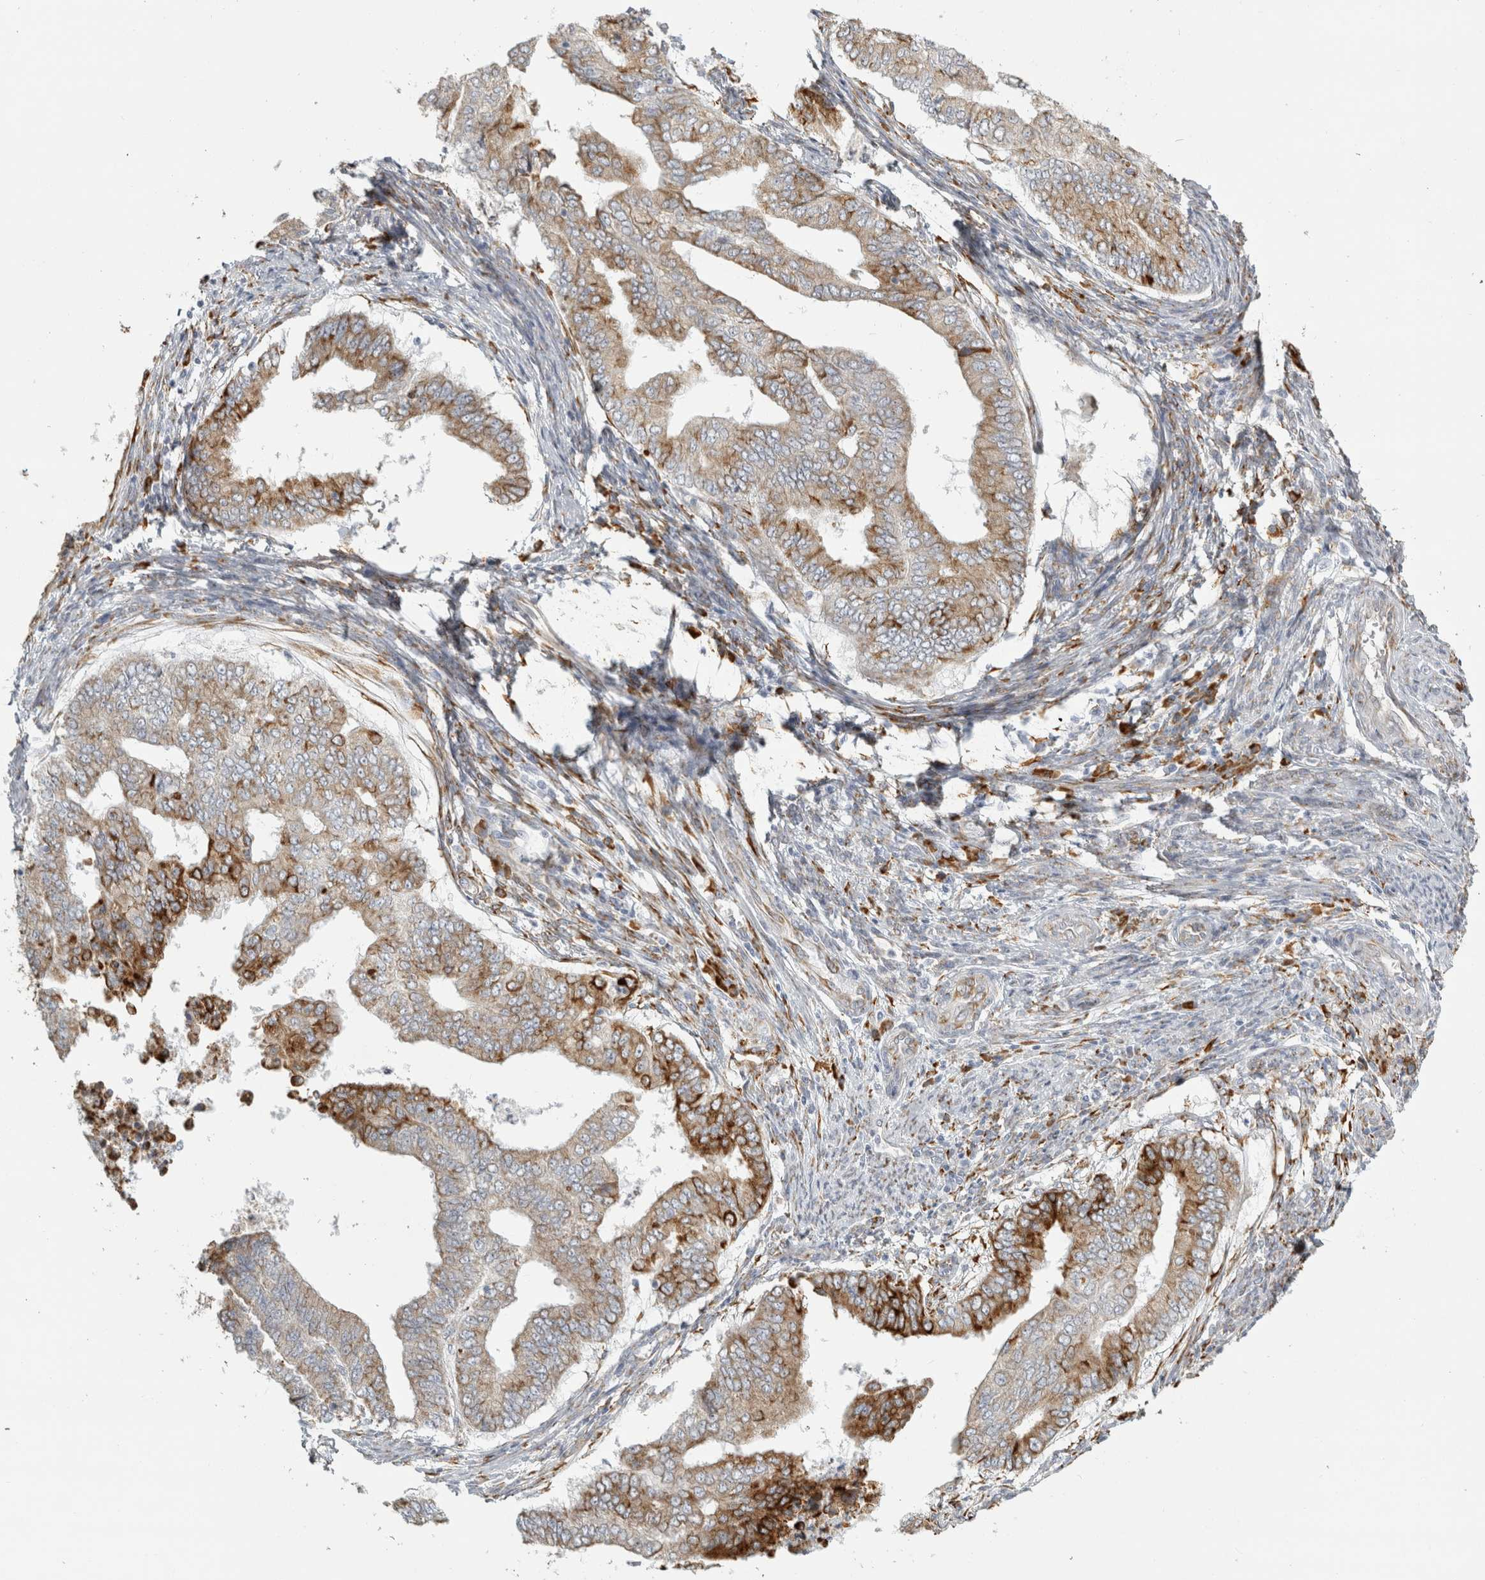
{"staining": {"intensity": "strong", "quantity": "25%-75%", "location": "cytoplasmic/membranous"}, "tissue": "endometrial cancer", "cell_type": "Tumor cells", "image_type": "cancer", "snomed": [{"axis": "morphology", "description": "Polyp, NOS"}, {"axis": "morphology", "description": "Adenocarcinoma, NOS"}, {"axis": "morphology", "description": "Adenoma, NOS"}, {"axis": "topography", "description": "Endometrium"}], "caption": "Endometrial cancer stained for a protein shows strong cytoplasmic/membranous positivity in tumor cells. (IHC, brightfield microscopy, high magnification).", "gene": "OSTN", "patient": {"sex": "female", "age": 79}}